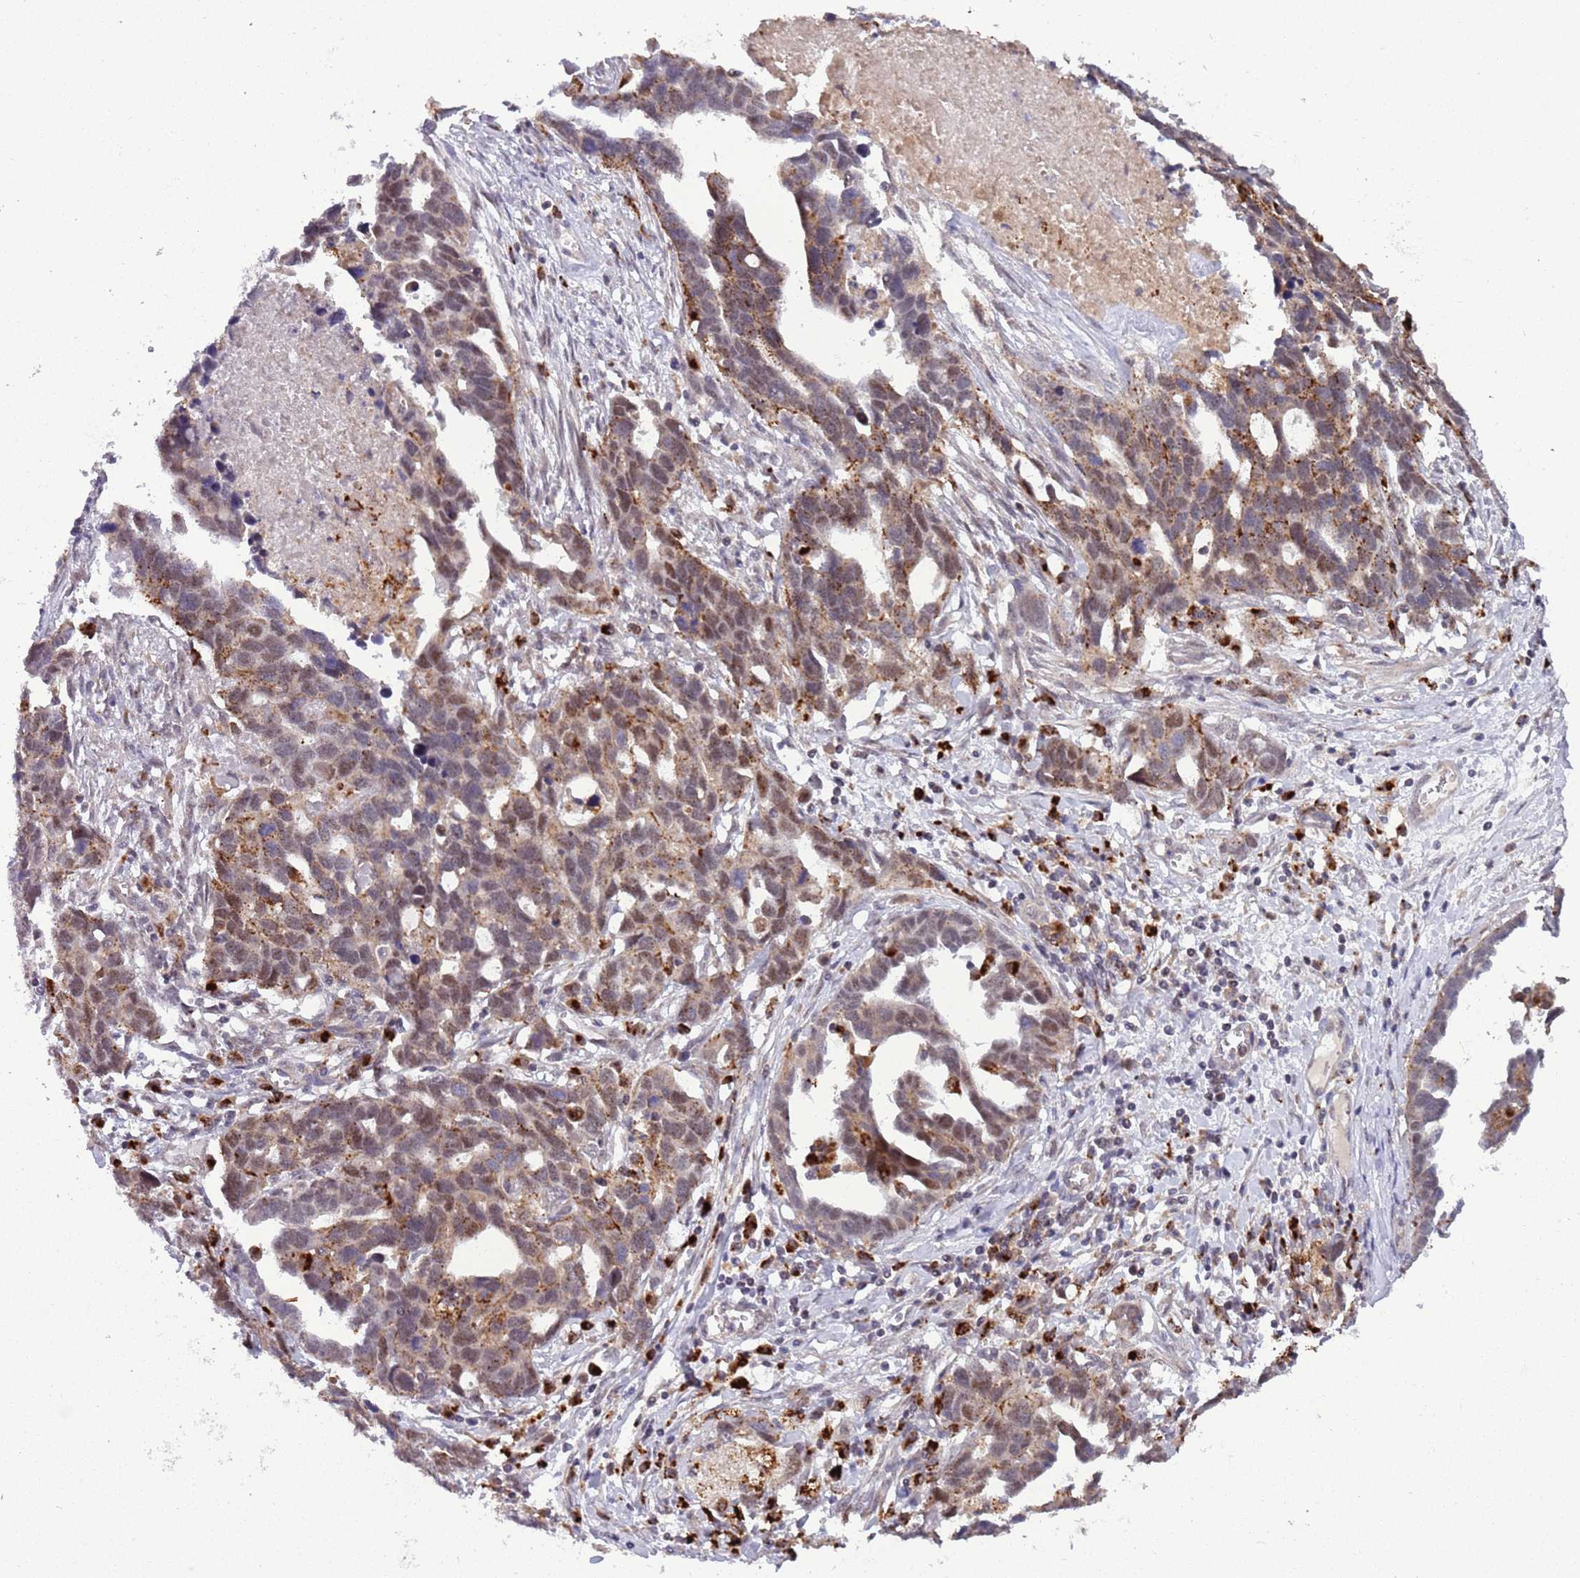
{"staining": {"intensity": "weak", "quantity": "25%-75%", "location": "cytoplasmic/membranous,nuclear"}, "tissue": "ovarian cancer", "cell_type": "Tumor cells", "image_type": "cancer", "snomed": [{"axis": "morphology", "description": "Cystadenocarcinoma, serous, NOS"}, {"axis": "topography", "description": "Ovary"}], "caption": "Ovarian cancer (serous cystadenocarcinoma) stained with a protein marker reveals weak staining in tumor cells.", "gene": "TRIM27", "patient": {"sex": "female", "age": 54}}